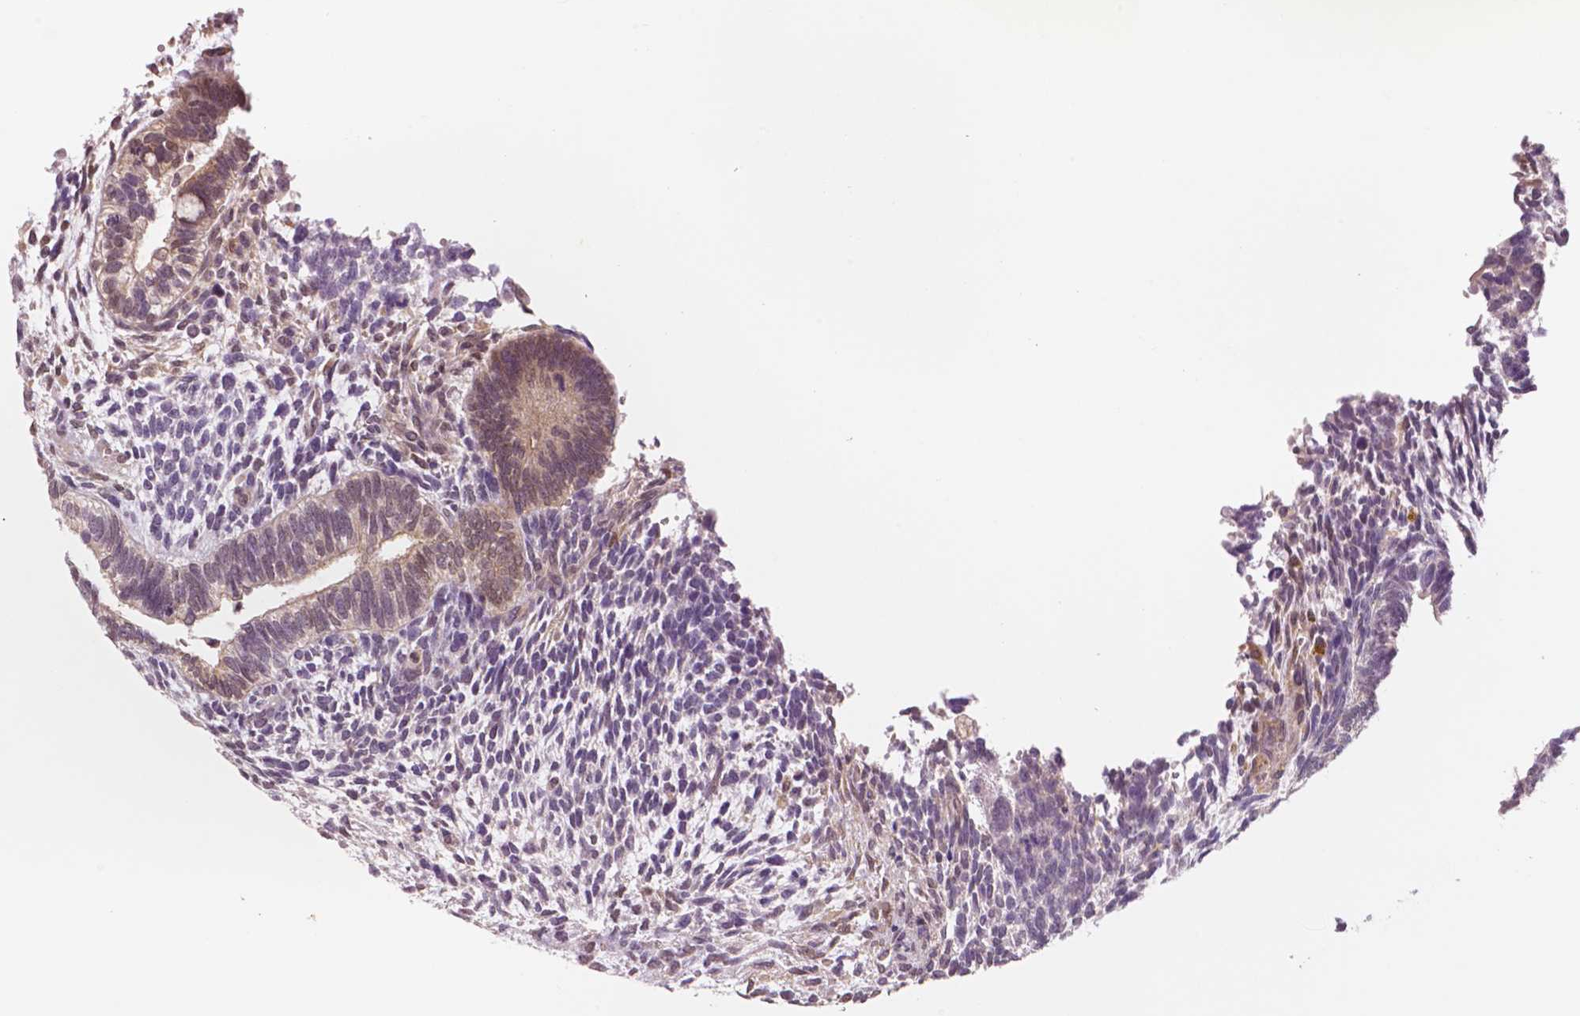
{"staining": {"intensity": "moderate", "quantity": ">75%", "location": "cytoplasmic/membranous"}, "tissue": "testis cancer", "cell_type": "Tumor cells", "image_type": "cancer", "snomed": [{"axis": "morphology", "description": "Carcinoma, Embryonal, NOS"}, {"axis": "topography", "description": "Testis"}], "caption": "DAB immunohistochemical staining of human testis cancer displays moderate cytoplasmic/membranous protein expression in approximately >75% of tumor cells.", "gene": "STAT3", "patient": {"sex": "male", "age": 23}}